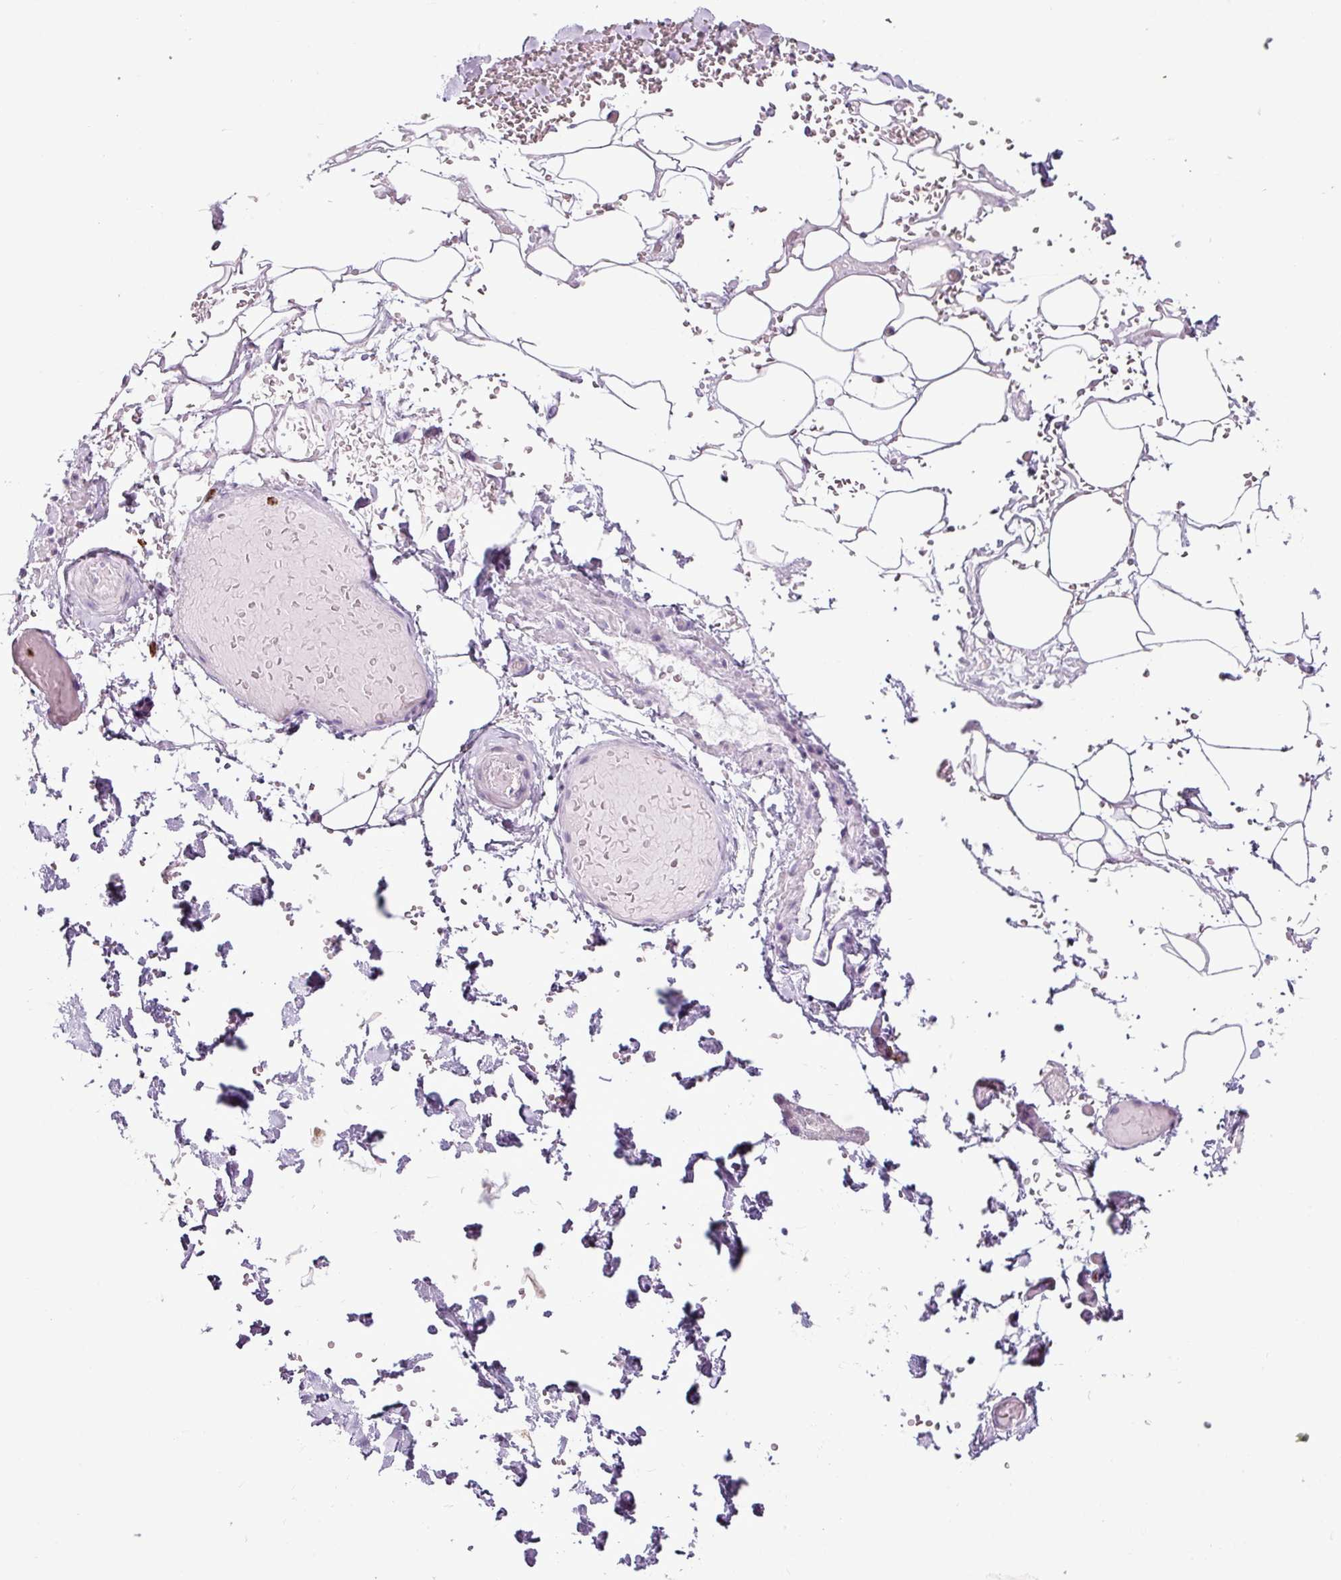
{"staining": {"intensity": "negative", "quantity": "none", "location": "none"}, "tissue": "adipose tissue", "cell_type": "Adipocytes", "image_type": "normal", "snomed": [{"axis": "morphology", "description": "Normal tissue, NOS"}, {"axis": "topography", "description": "Salivary gland"}, {"axis": "topography", "description": "Peripheral nerve tissue"}], "caption": "This is an immunohistochemistry micrograph of benign human adipose tissue. There is no expression in adipocytes.", "gene": "TMEM178A", "patient": {"sex": "male", "age": 38}}